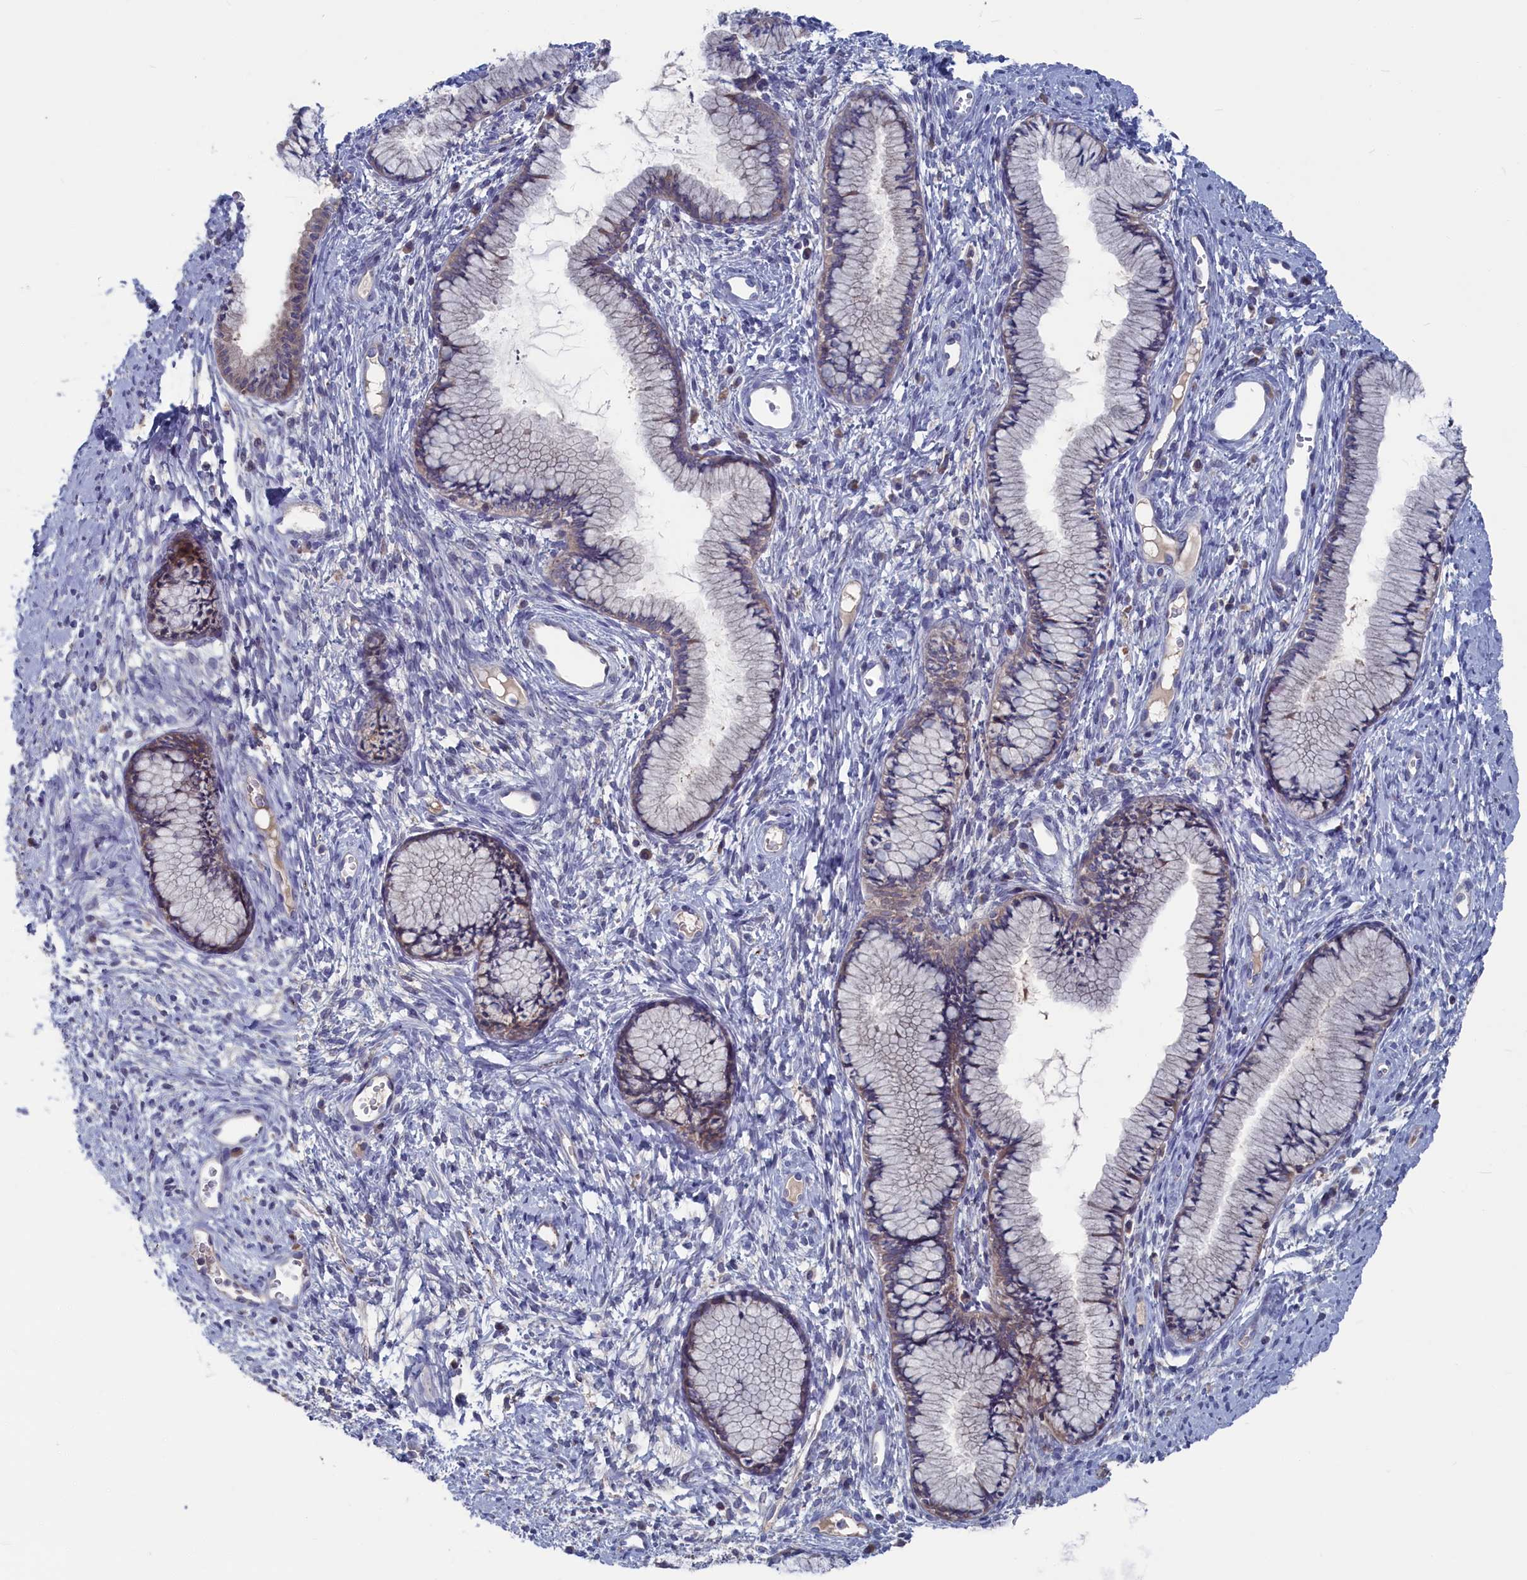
{"staining": {"intensity": "weak", "quantity": "25%-75%", "location": "cytoplasmic/membranous"}, "tissue": "cervix", "cell_type": "Glandular cells", "image_type": "normal", "snomed": [{"axis": "morphology", "description": "Normal tissue, NOS"}, {"axis": "topography", "description": "Cervix"}], "caption": "The photomicrograph displays staining of unremarkable cervix, revealing weak cytoplasmic/membranous protein expression (brown color) within glandular cells. The protein of interest is stained brown, and the nuclei are stained in blue (DAB IHC with brightfield microscopy, high magnification).", "gene": "CEND1", "patient": {"sex": "female", "age": 42}}